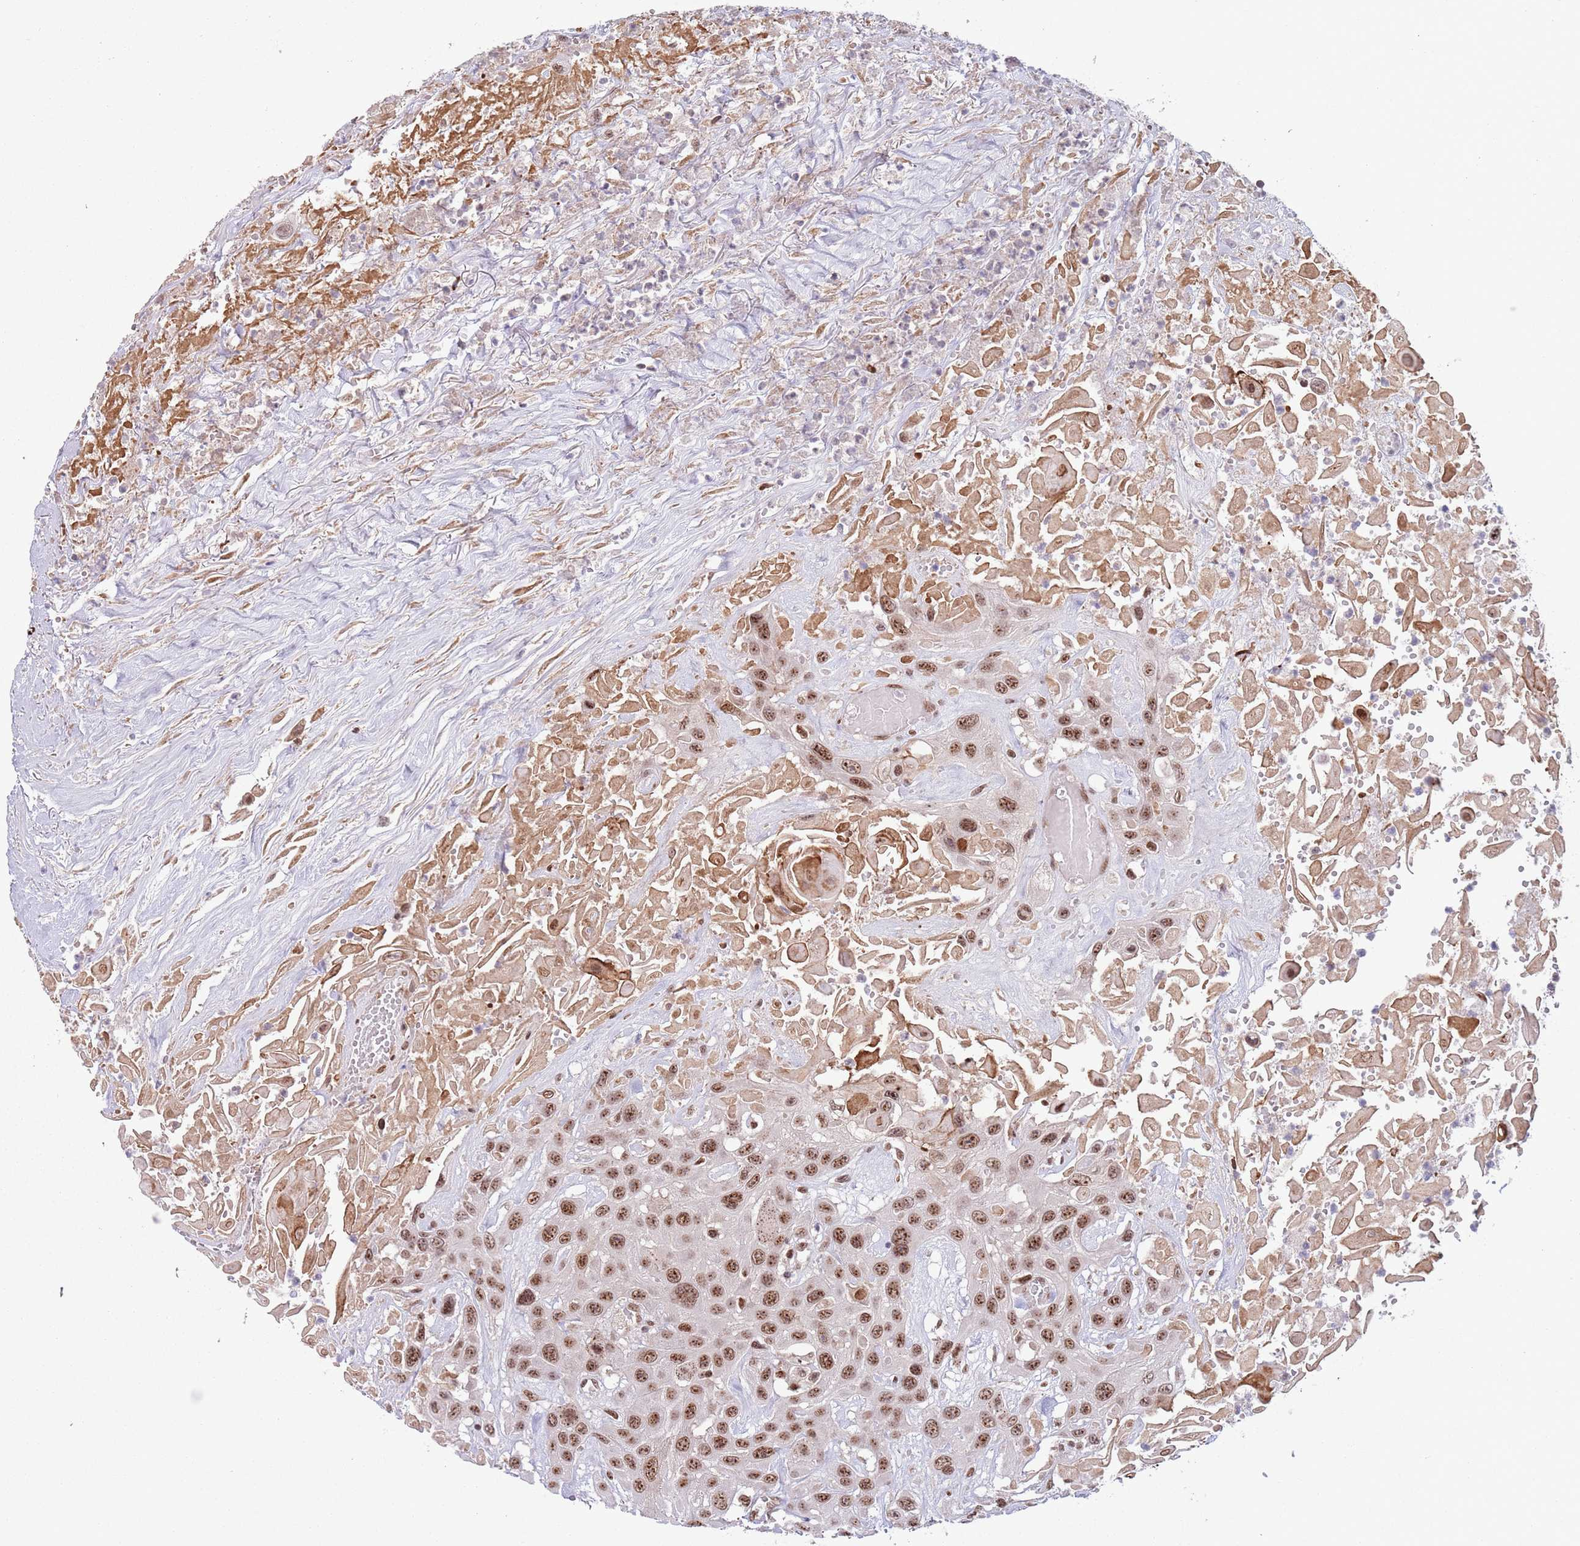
{"staining": {"intensity": "moderate", "quantity": ">75%", "location": "nuclear"}, "tissue": "head and neck cancer", "cell_type": "Tumor cells", "image_type": "cancer", "snomed": [{"axis": "morphology", "description": "Squamous cell carcinoma, NOS"}, {"axis": "topography", "description": "Head-Neck"}], "caption": "There is medium levels of moderate nuclear staining in tumor cells of head and neck cancer, as demonstrated by immunohistochemical staining (brown color).", "gene": "SIPA1L3", "patient": {"sex": "male", "age": 81}}